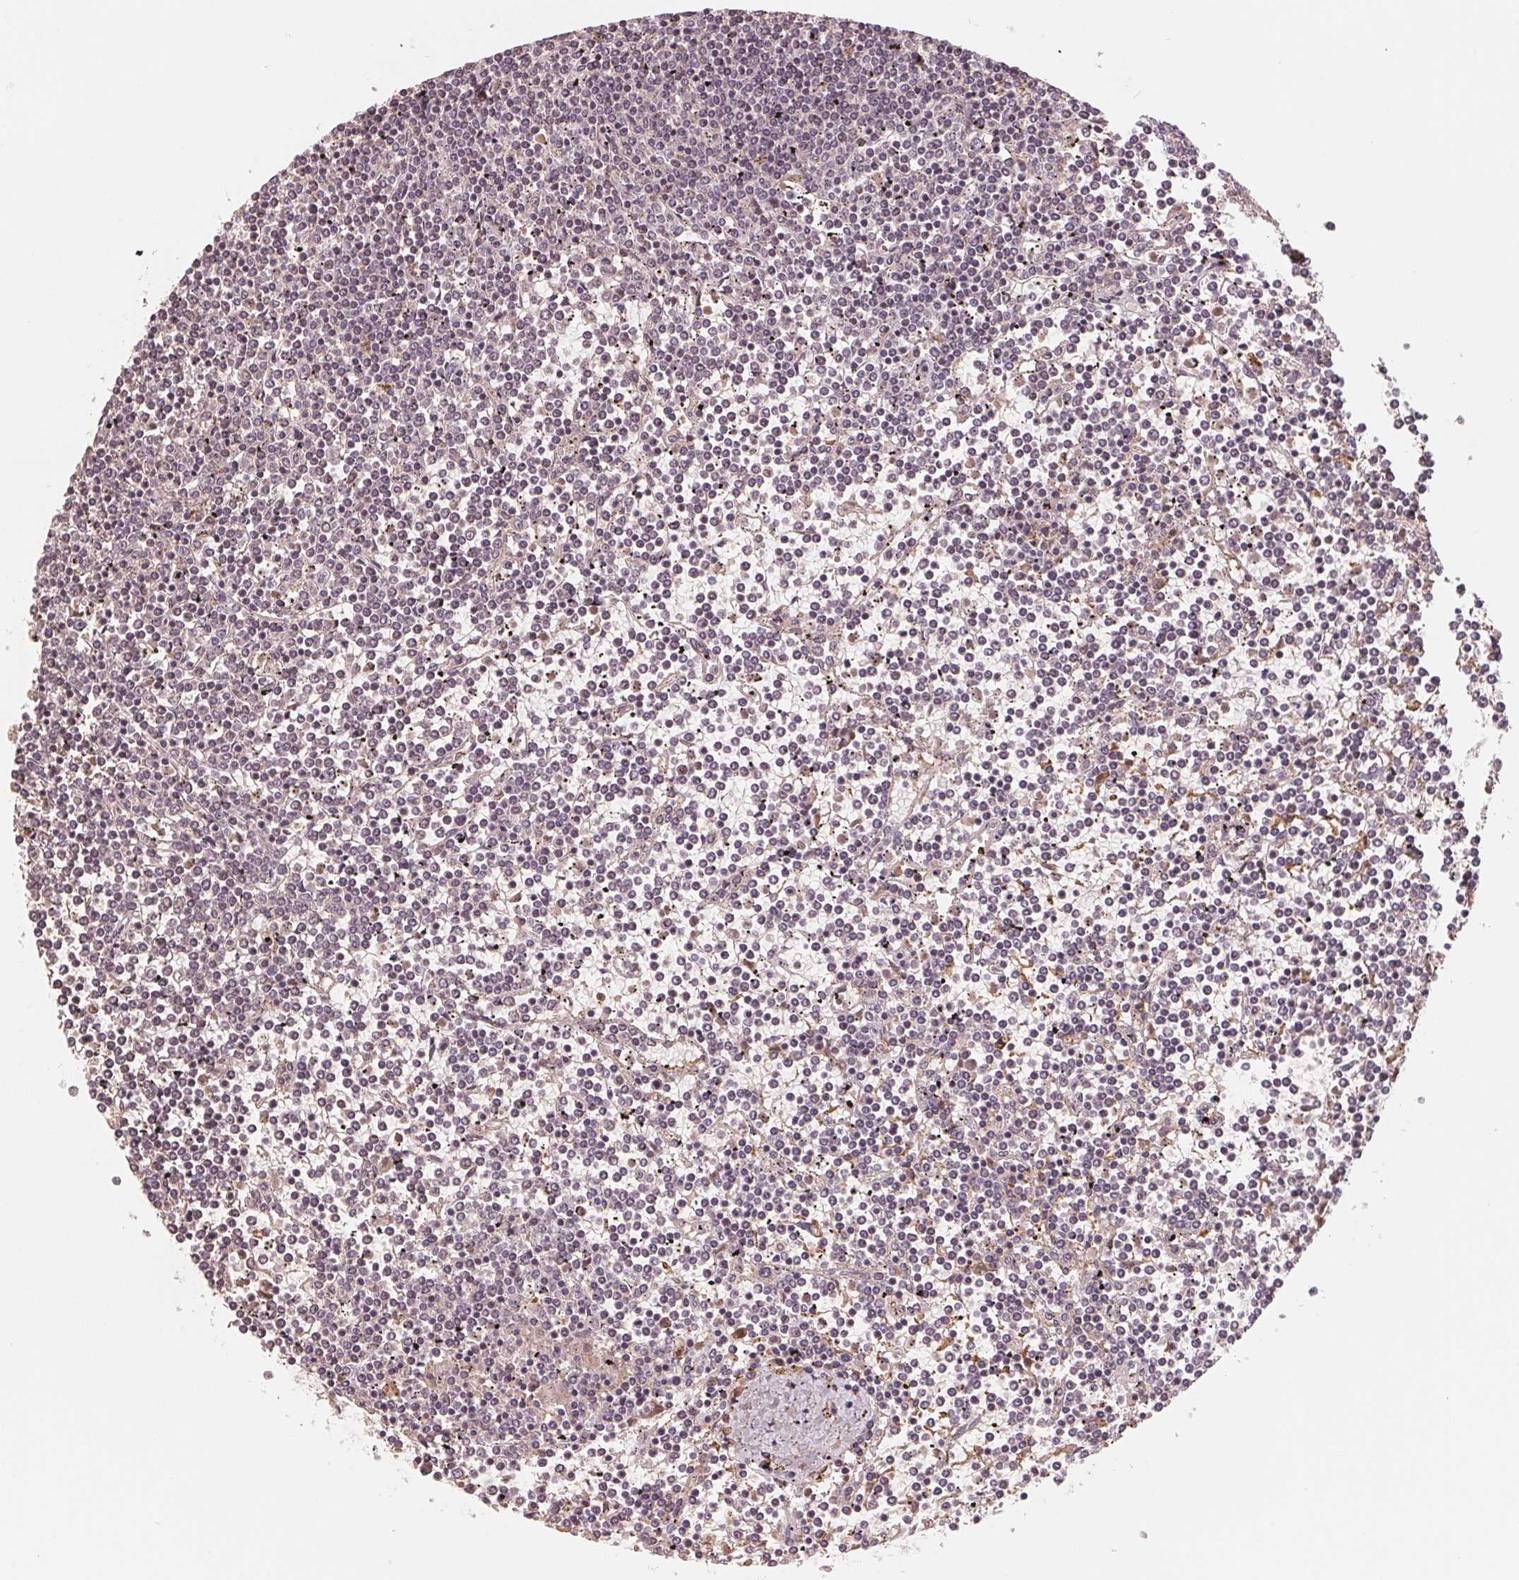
{"staining": {"intensity": "negative", "quantity": "none", "location": "none"}, "tissue": "lymphoma", "cell_type": "Tumor cells", "image_type": "cancer", "snomed": [{"axis": "morphology", "description": "Malignant lymphoma, non-Hodgkin's type, Low grade"}, {"axis": "topography", "description": "Spleen"}], "caption": "Immunohistochemistry (IHC) photomicrograph of malignant lymphoma, non-Hodgkin's type (low-grade) stained for a protein (brown), which shows no expression in tumor cells. (DAB (3,3'-diaminobenzidine) immunohistochemistry with hematoxylin counter stain).", "gene": "IL9R", "patient": {"sex": "female", "age": 19}}